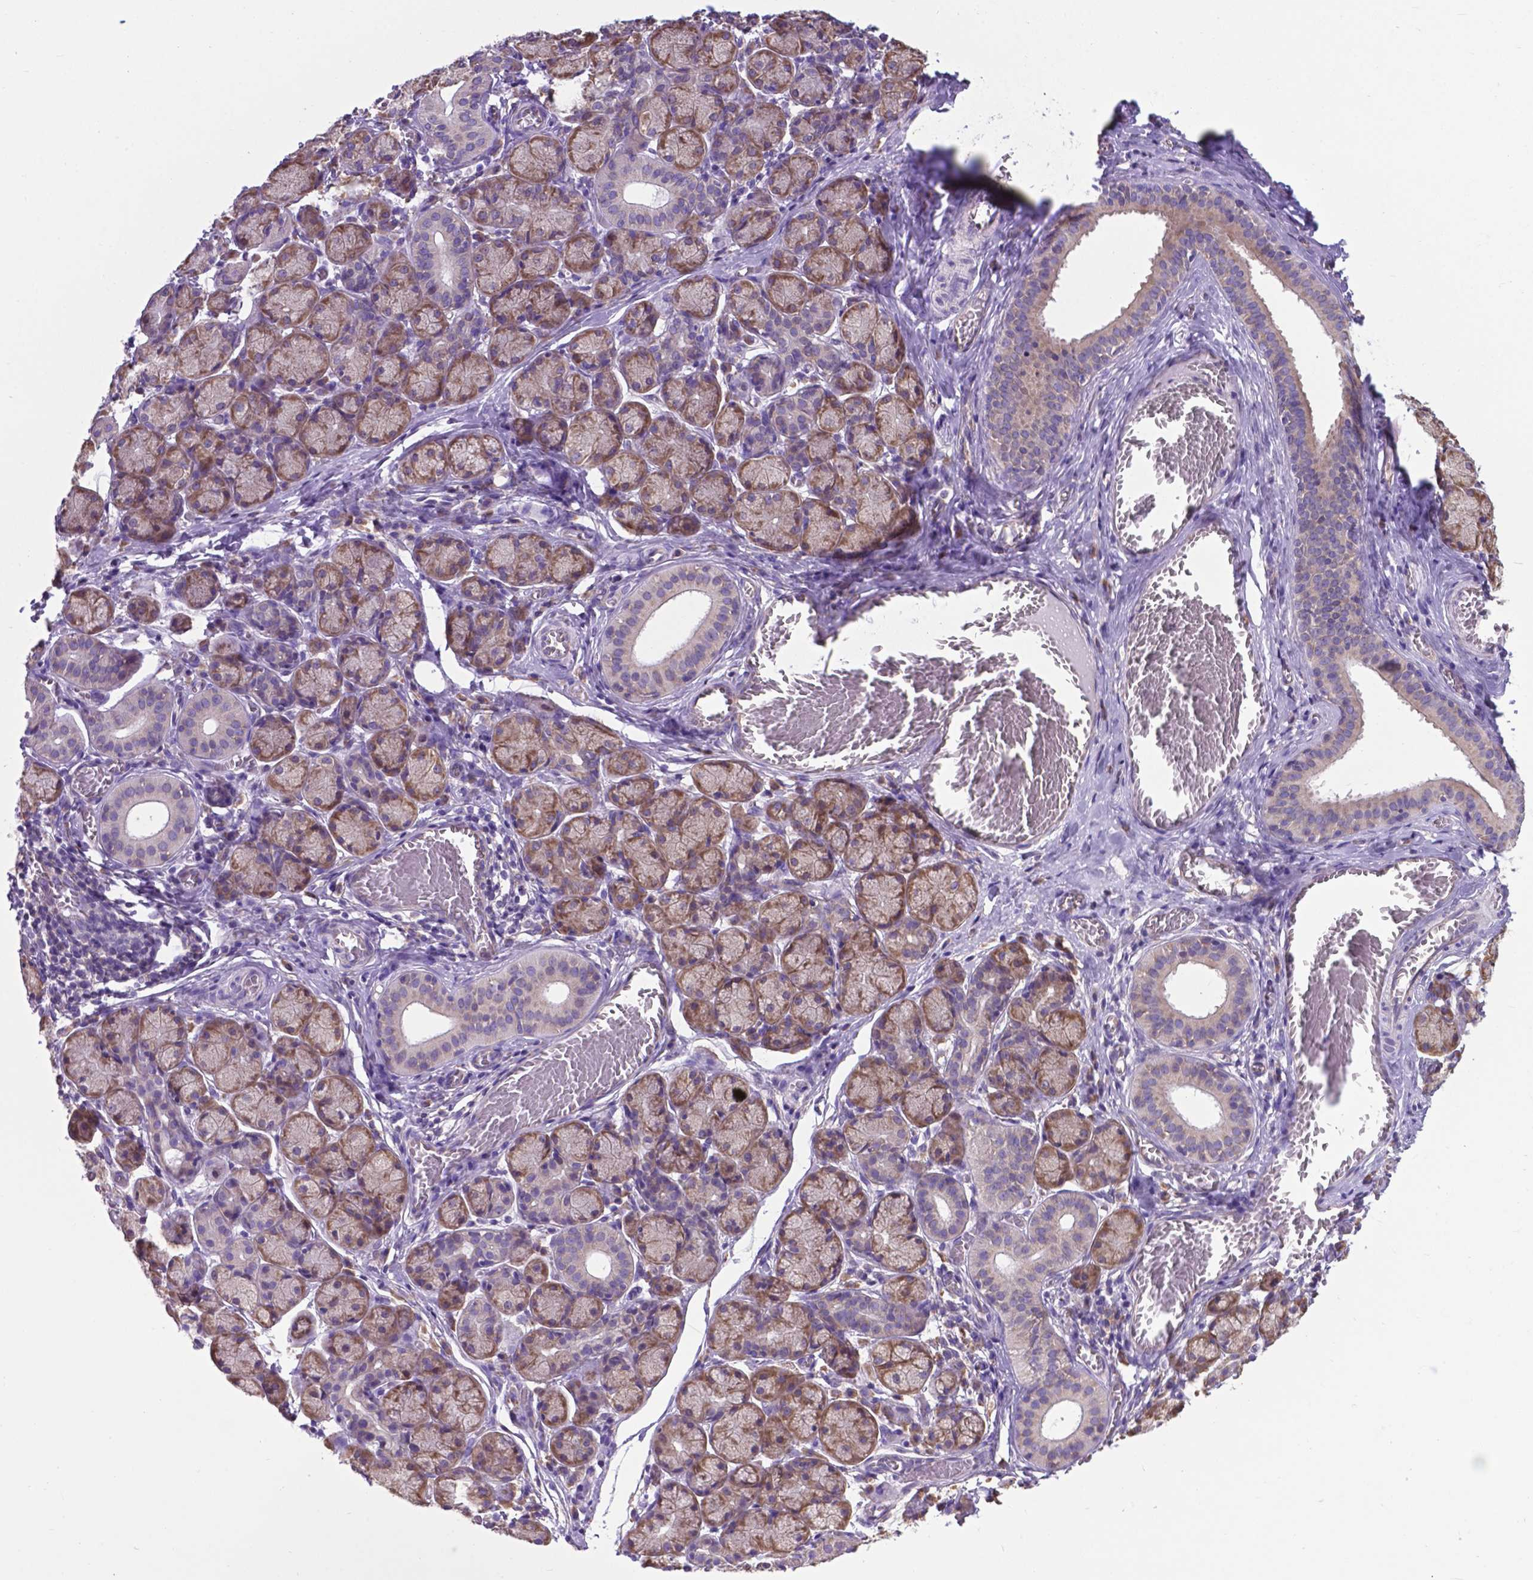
{"staining": {"intensity": "weak", "quantity": "25%-75%", "location": "cytoplasmic/membranous"}, "tissue": "salivary gland", "cell_type": "Glandular cells", "image_type": "normal", "snomed": [{"axis": "morphology", "description": "Normal tissue, NOS"}, {"axis": "topography", "description": "Salivary gland"}, {"axis": "topography", "description": "Peripheral nerve tissue"}], "caption": "Salivary gland stained with DAB immunohistochemistry exhibits low levels of weak cytoplasmic/membranous staining in approximately 25%-75% of glandular cells.", "gene": "RPL6", "patient": {"sex": "female", "age": 24}}